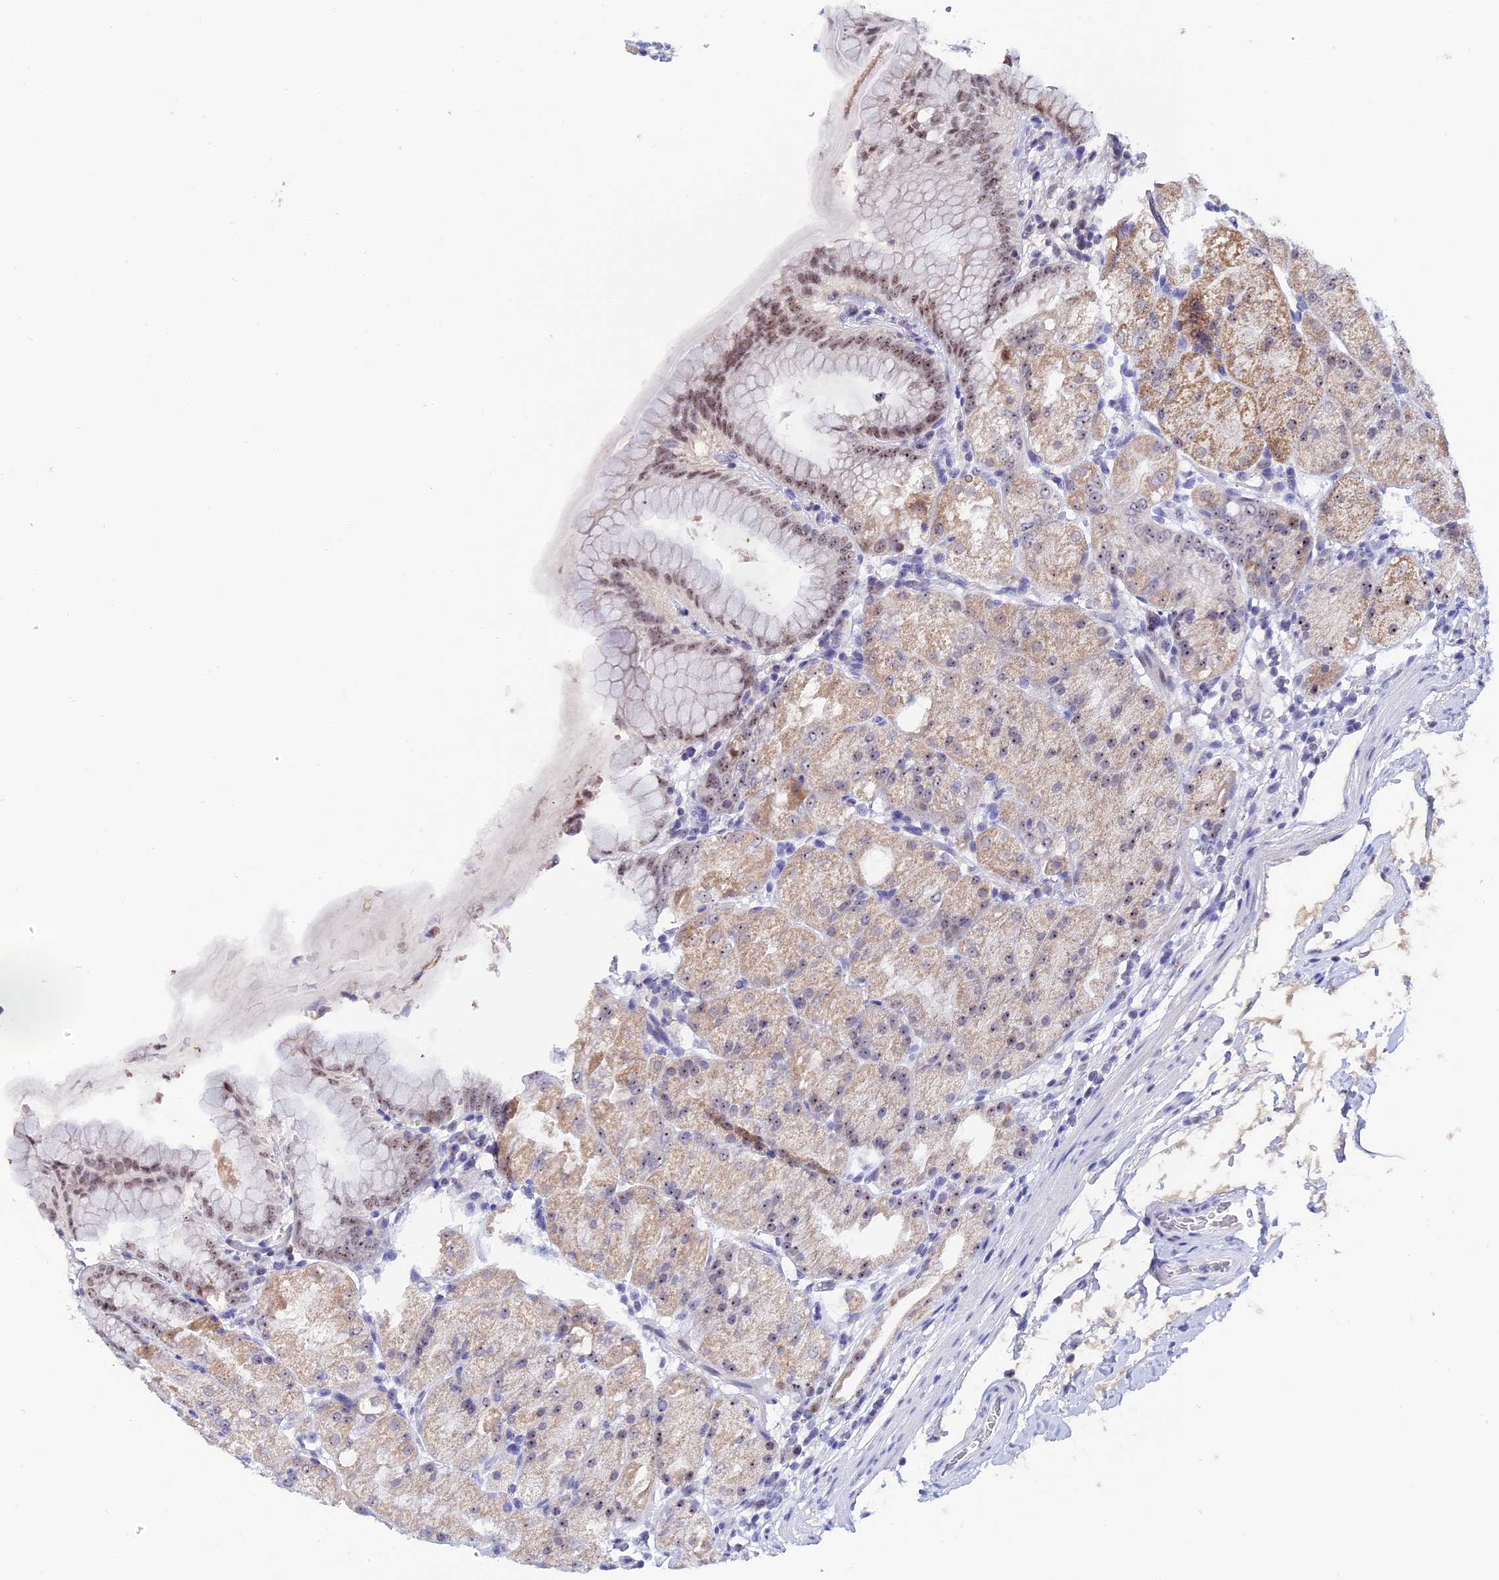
{"staining": {"intensity": "moderate", "quantity": "25%-75%", "location": "cytoplasmic/membranous,nuclear"}, "tissue": "stomach", "cell_type": "Glandular cells", "image_type": "normal", "snomed": [{"axis": "morphology", "description": "Normal tissue, NOS"}, {"axis": "topography", "description": "Stomach, upper"}, {"axis": "topography", "description": "Stomach, lower"}], "caption": "DAB (3,3'-diaminobenzidine) immunohistochemical staining of unremarkable human stomach shows moderate cytoplasmic/membranous,nuclear protein expression in about 25%-75% of glandular cells. Using DAB (3,3'-diaminobenzidine) (brown) and hematoxylin (blue) stains, captured at high magnification using brightfield microscopy.", "gene": "PLPP4", "patient": {"sex": "male", "age": 62}}